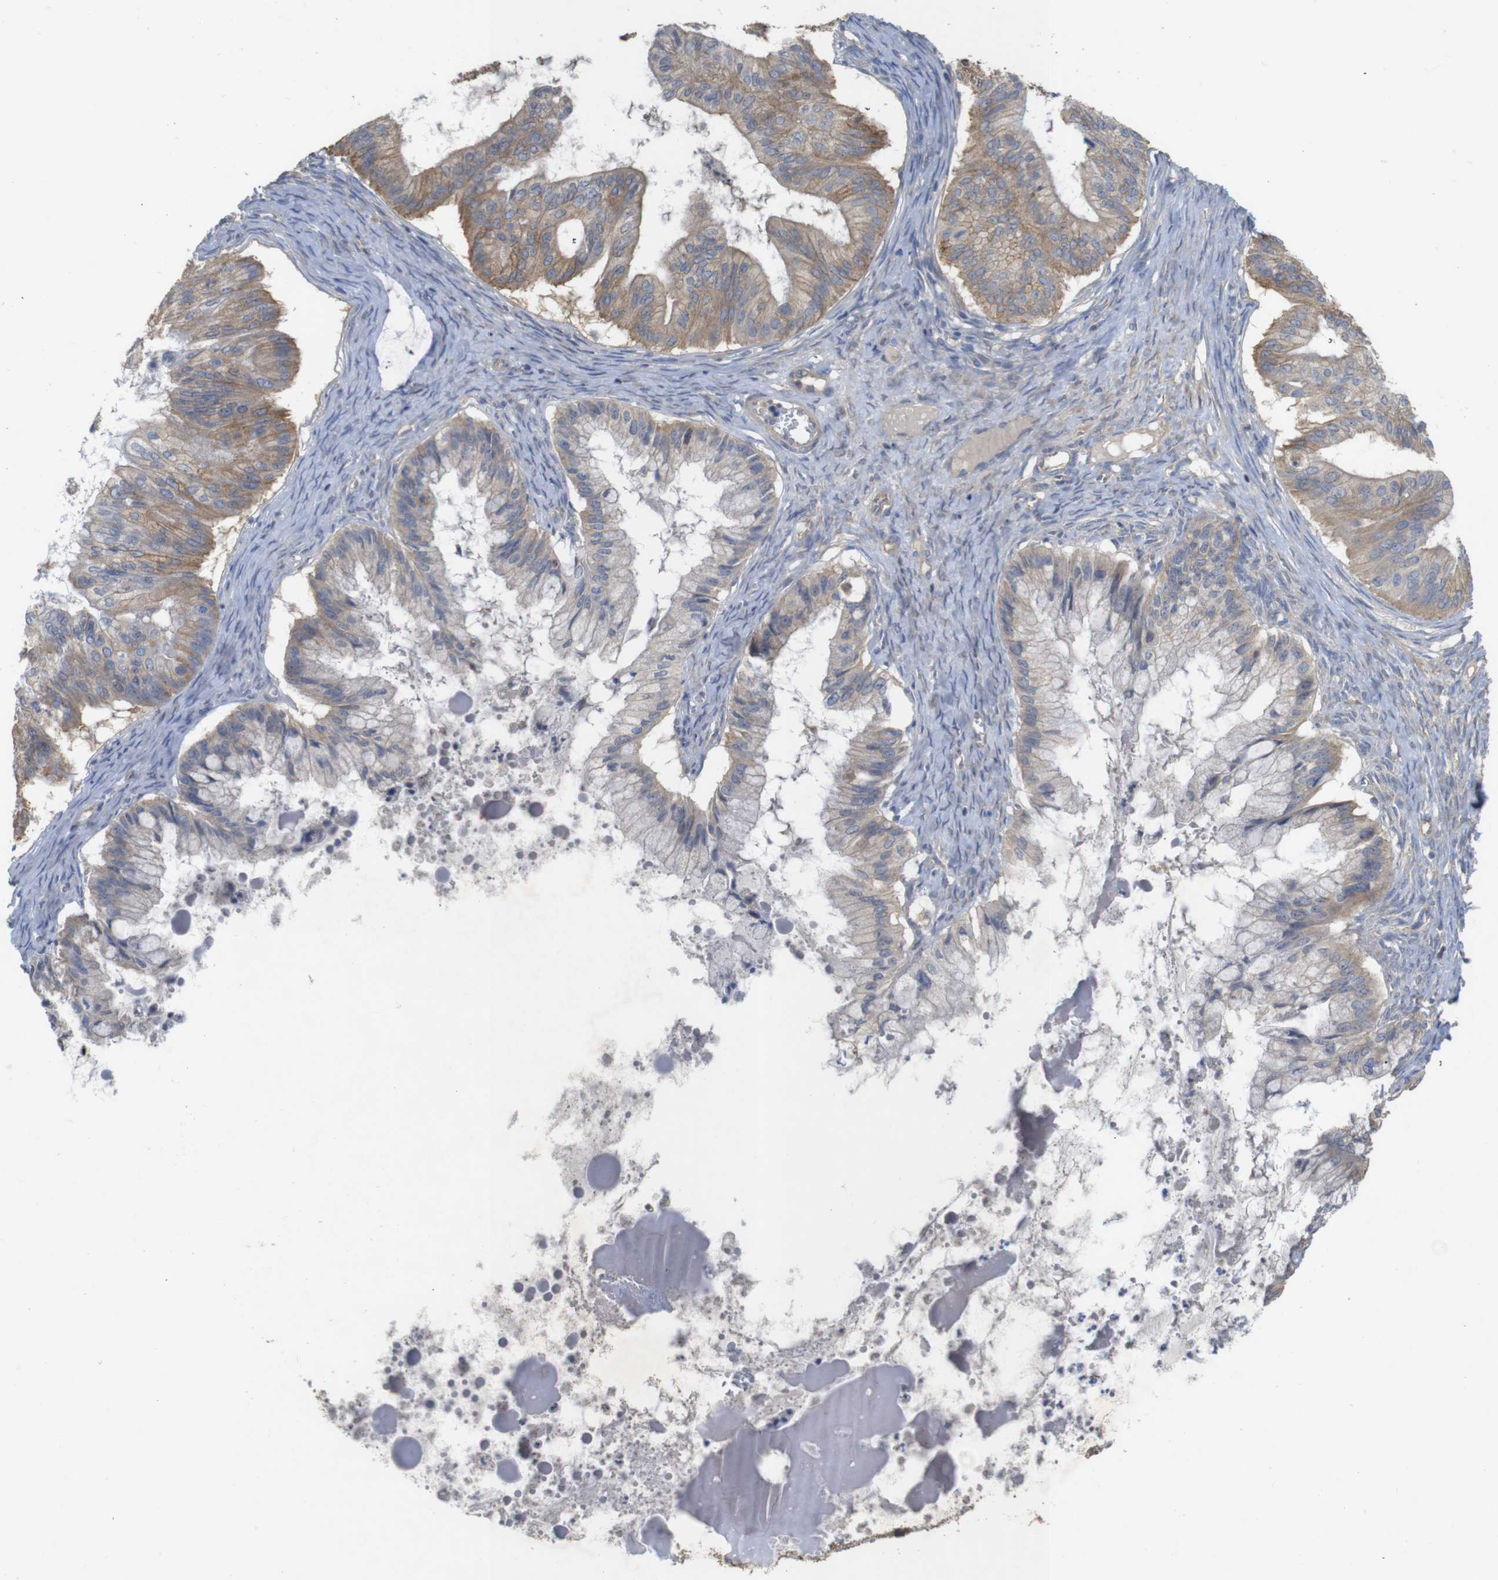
{"staining": {"intensity": "weak", "quantity": ">75%", "location": "cytoplasmic/membranous"}, "tissue": "ovarian cancer", "cell_type": "Tumor cells", "image_type": "cancer", "snomed": [{"axis": "morphology", "description": "Cystadenocarcinoma, mucinous, NOS"}, {"axis": "topography", "description": "Ovary"}], "caption": "An image showing weak cytoplasmic/membranous staining in approximately >75% of tumor cells in ovarian mucinous cystadenocarcinoma, as visualized by brown immunohistochemical staining.", "gene": "KCNS3", "patient": {"sex": "female", "age": 57}}